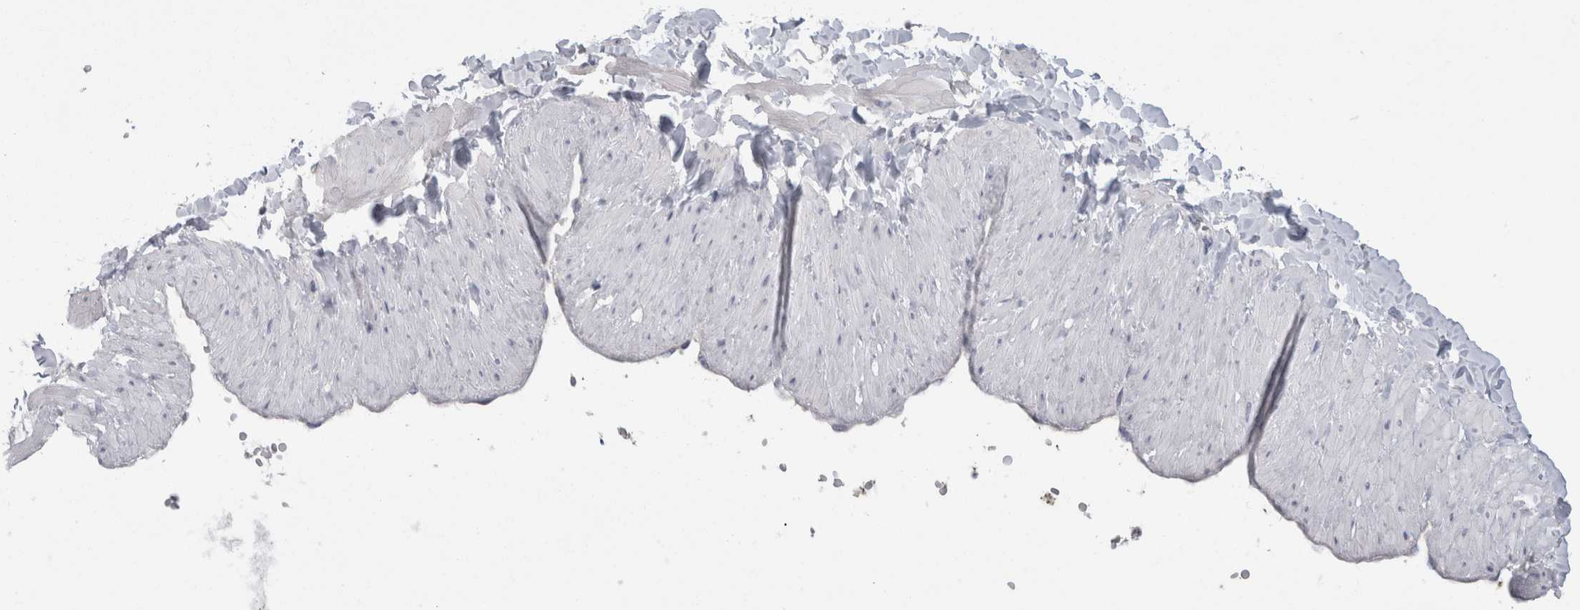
{"staining": {"intensity": "negative", "quantity": "none", "location": "none"}, "tissue": "adipose tissue", "cell_type": "Adipocytes", "image_type": "normal", "snomed": [{"axis": "morphology", "description": "Normal tissue, NOS"}, {"axis": "topography", "description": "Adipose tissue"}, {"axis": "topography", "description": "Vascular tissue"}, {"axis": "topography", "description": "Peripheral nerve tissue"}], "caption": "Adipocytes are negative for brown protein staining in normal adipose tissue. (Immunohistochemistry (ihc), brightfield microscopy, high magnification).", "gene": "DHRS4", "patient": {"sex": "male", "age": 25}}